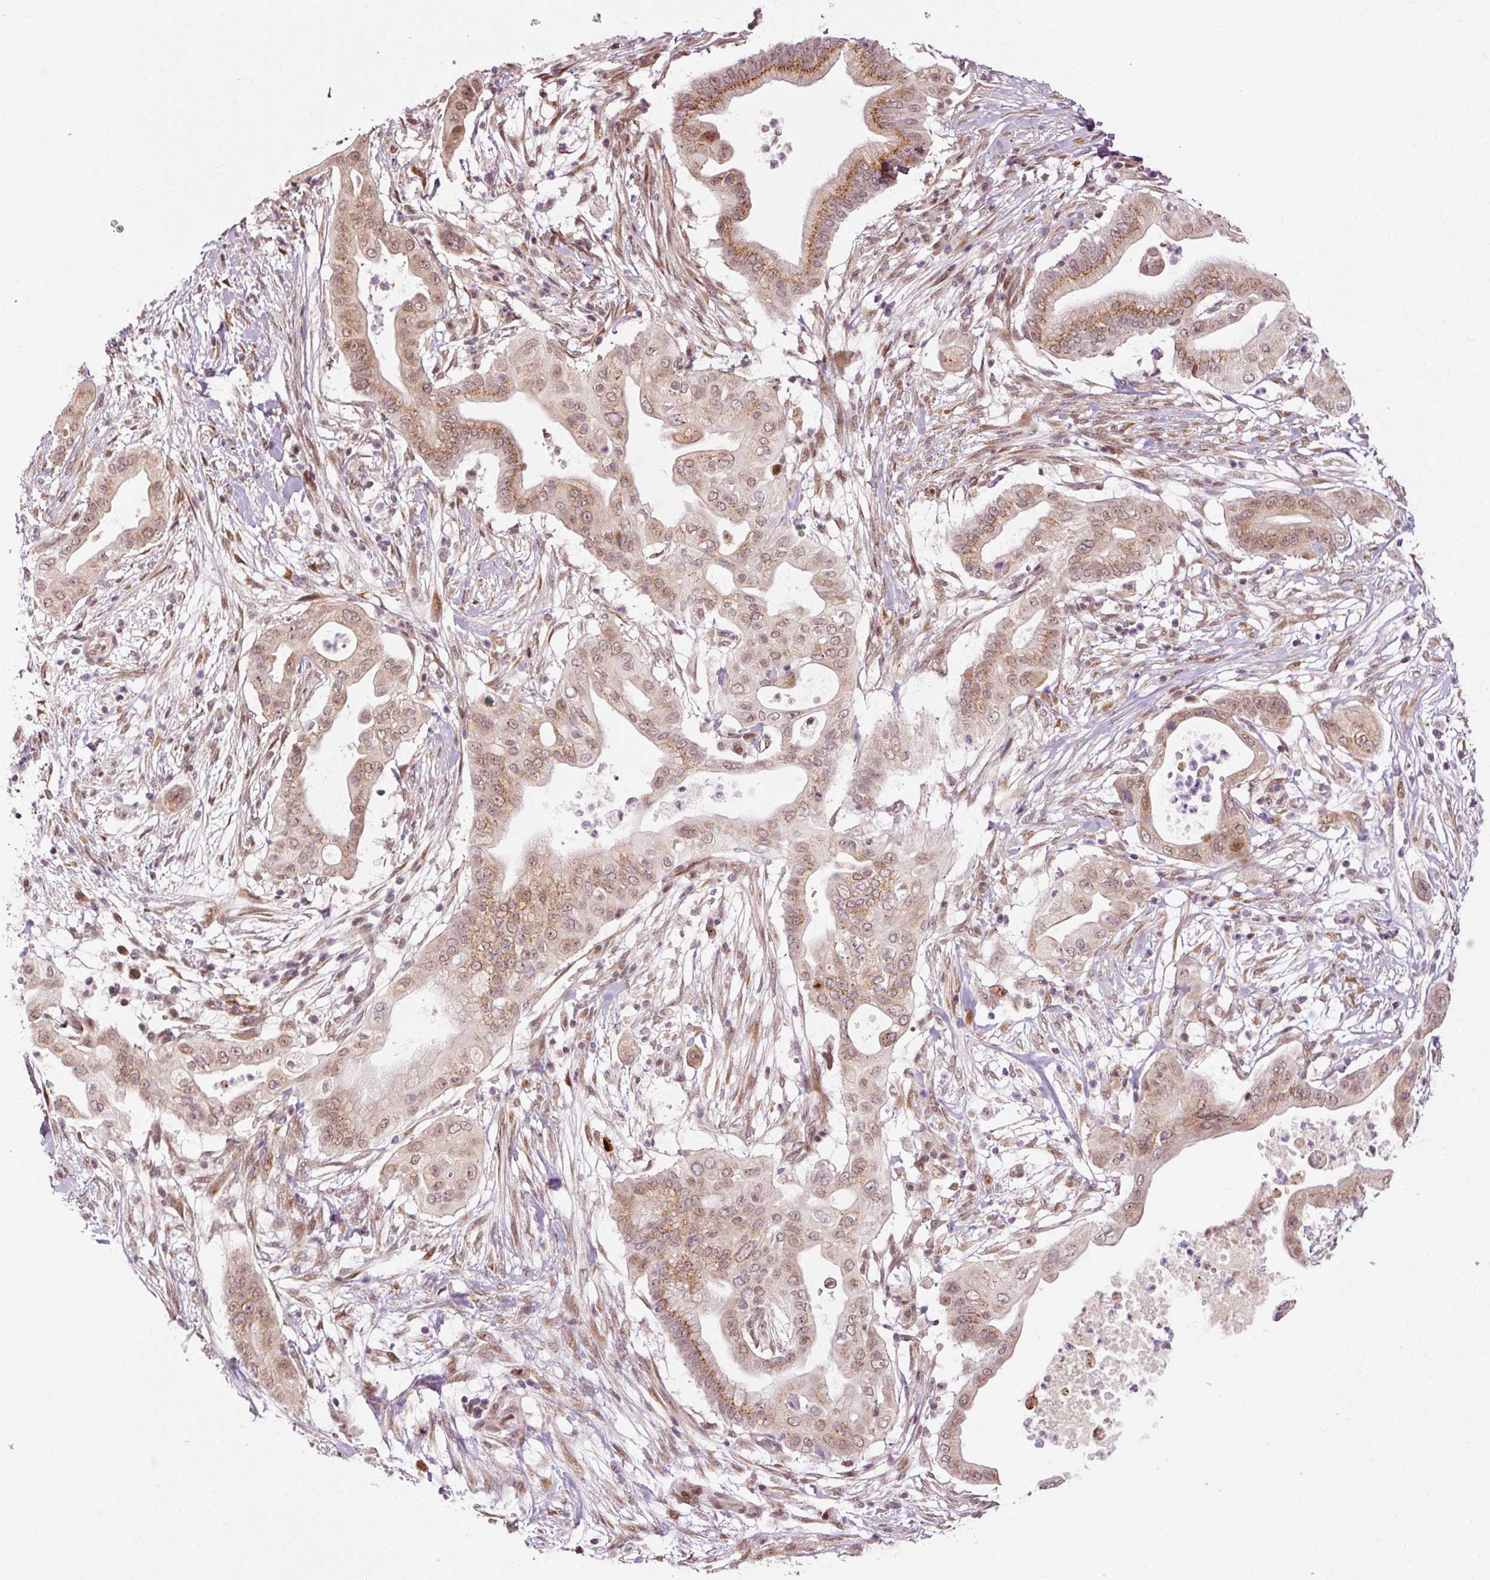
{"staining": {"intensity": "moderate", "quantity": ">75%", "location": "cytoplasmic/membranous,nuclear"}, "tissue": "pancreatic cancer", "cell_type": "Tumor cells", "image_type": "cancer", "snomed": [{"axis": "morphology", "description": "Adenocarcinoma, NOS"}, {"axis": "topography", "description": "Pancreas"}], "caption": "Pancreatic cancer (adenocarcinoma) tissue exhibits moderate cytoplasmic/membranous and nuclear positivity in about >75% of tumor cells, visualized by immunohistochemistry.", "gene": "ANKRD20A1", "patient": {"sex": "male", "age": 68}}